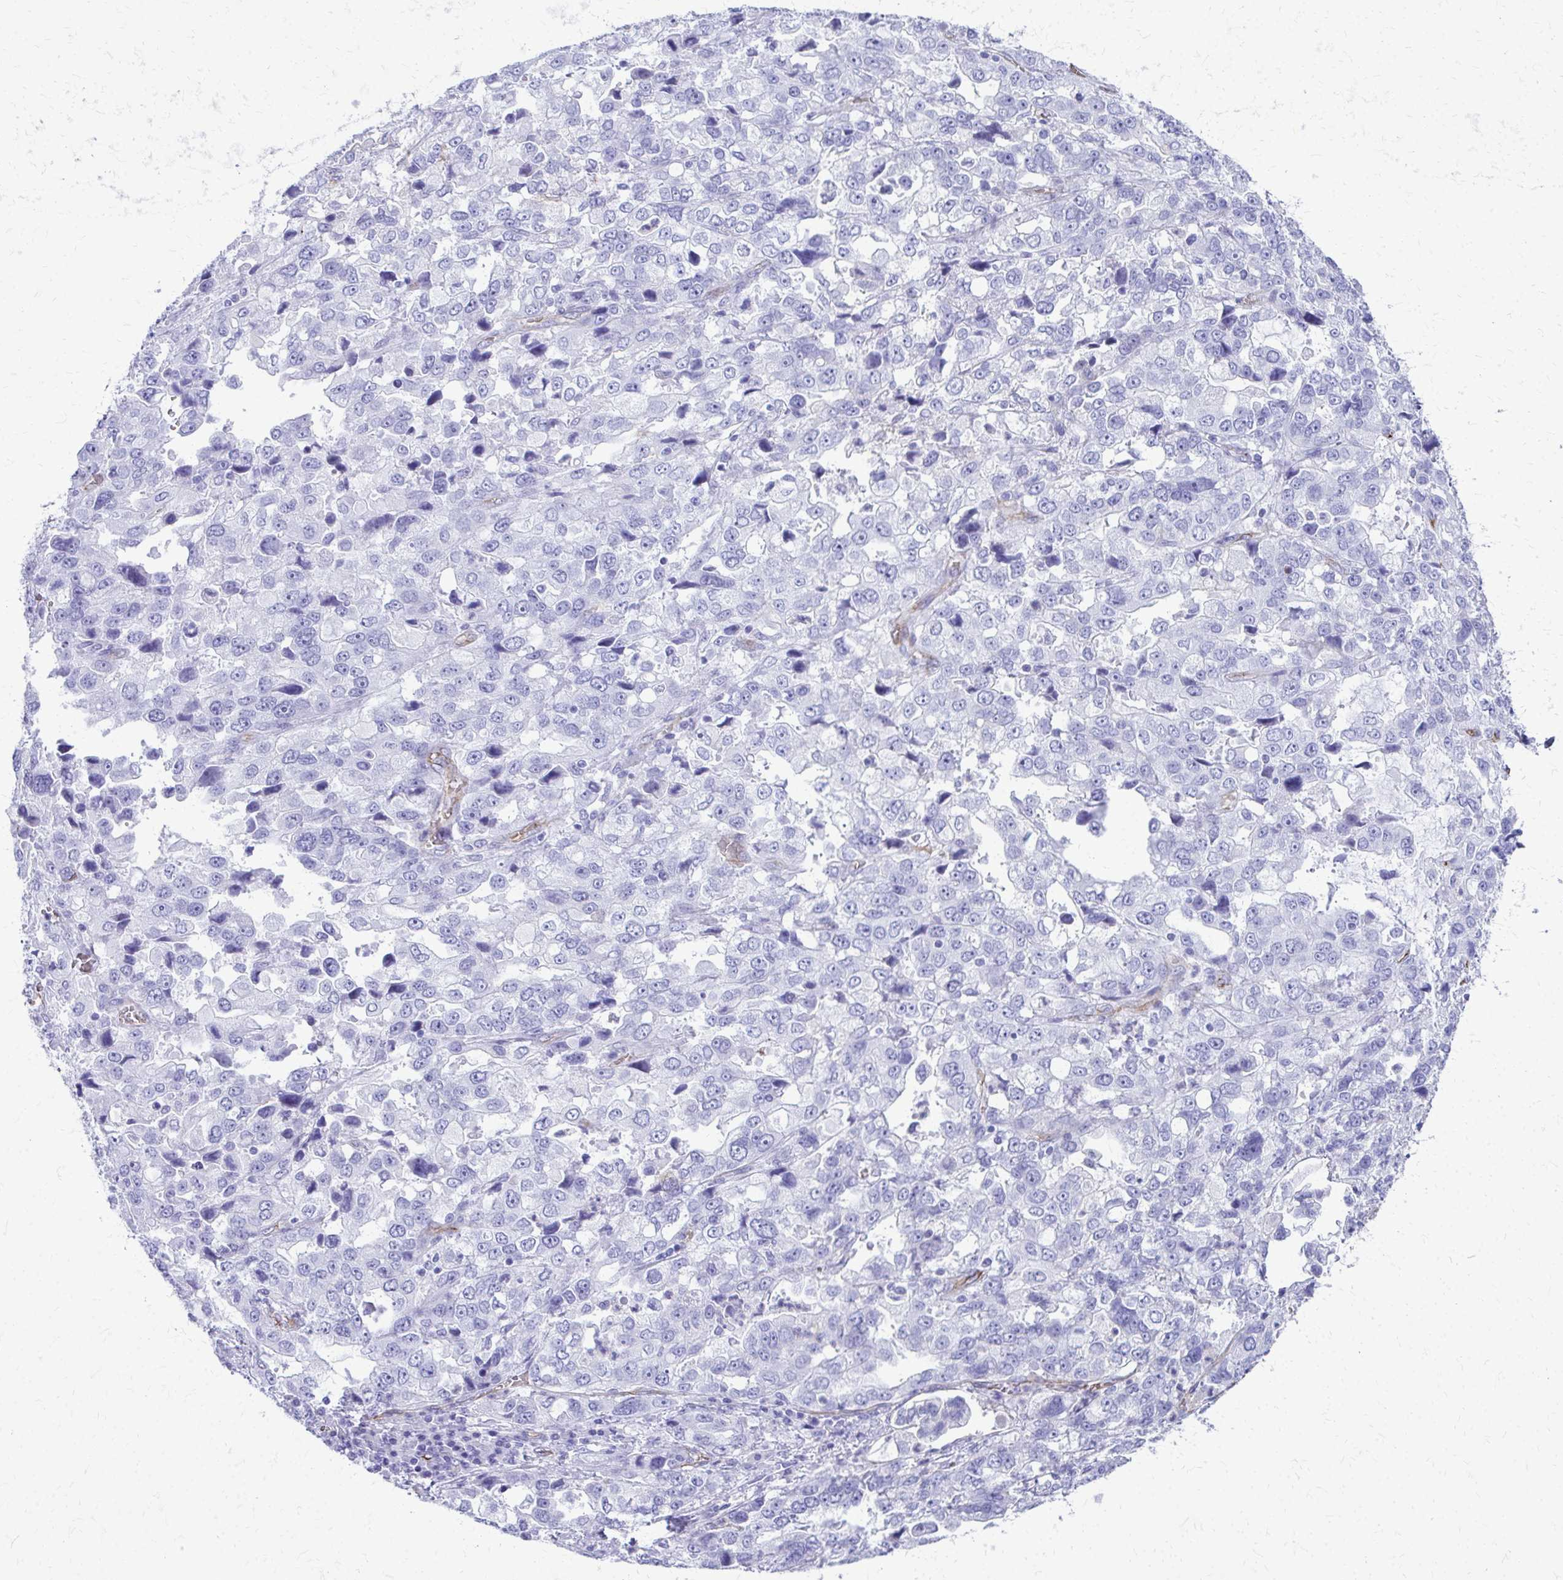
{"staining": {"intensity": "negative", "quantity": "none", "location": "none"}, "tissue": "stomach cancer", "cell_type": "Tumor cells", "image_type": "cancer", "snomed": [{"axis": "morphology", "description": "Adenocarcinoma, NOS"}, {"axis": "topography", "description": "Stomach, upper"}], "caption": "Immunohistochemistry (IHC) of stomach adenocarcinoma shows no positivity in tumor cells.", "gene": "TPSG1", "patient": {"sex": "female", "age": 81}}